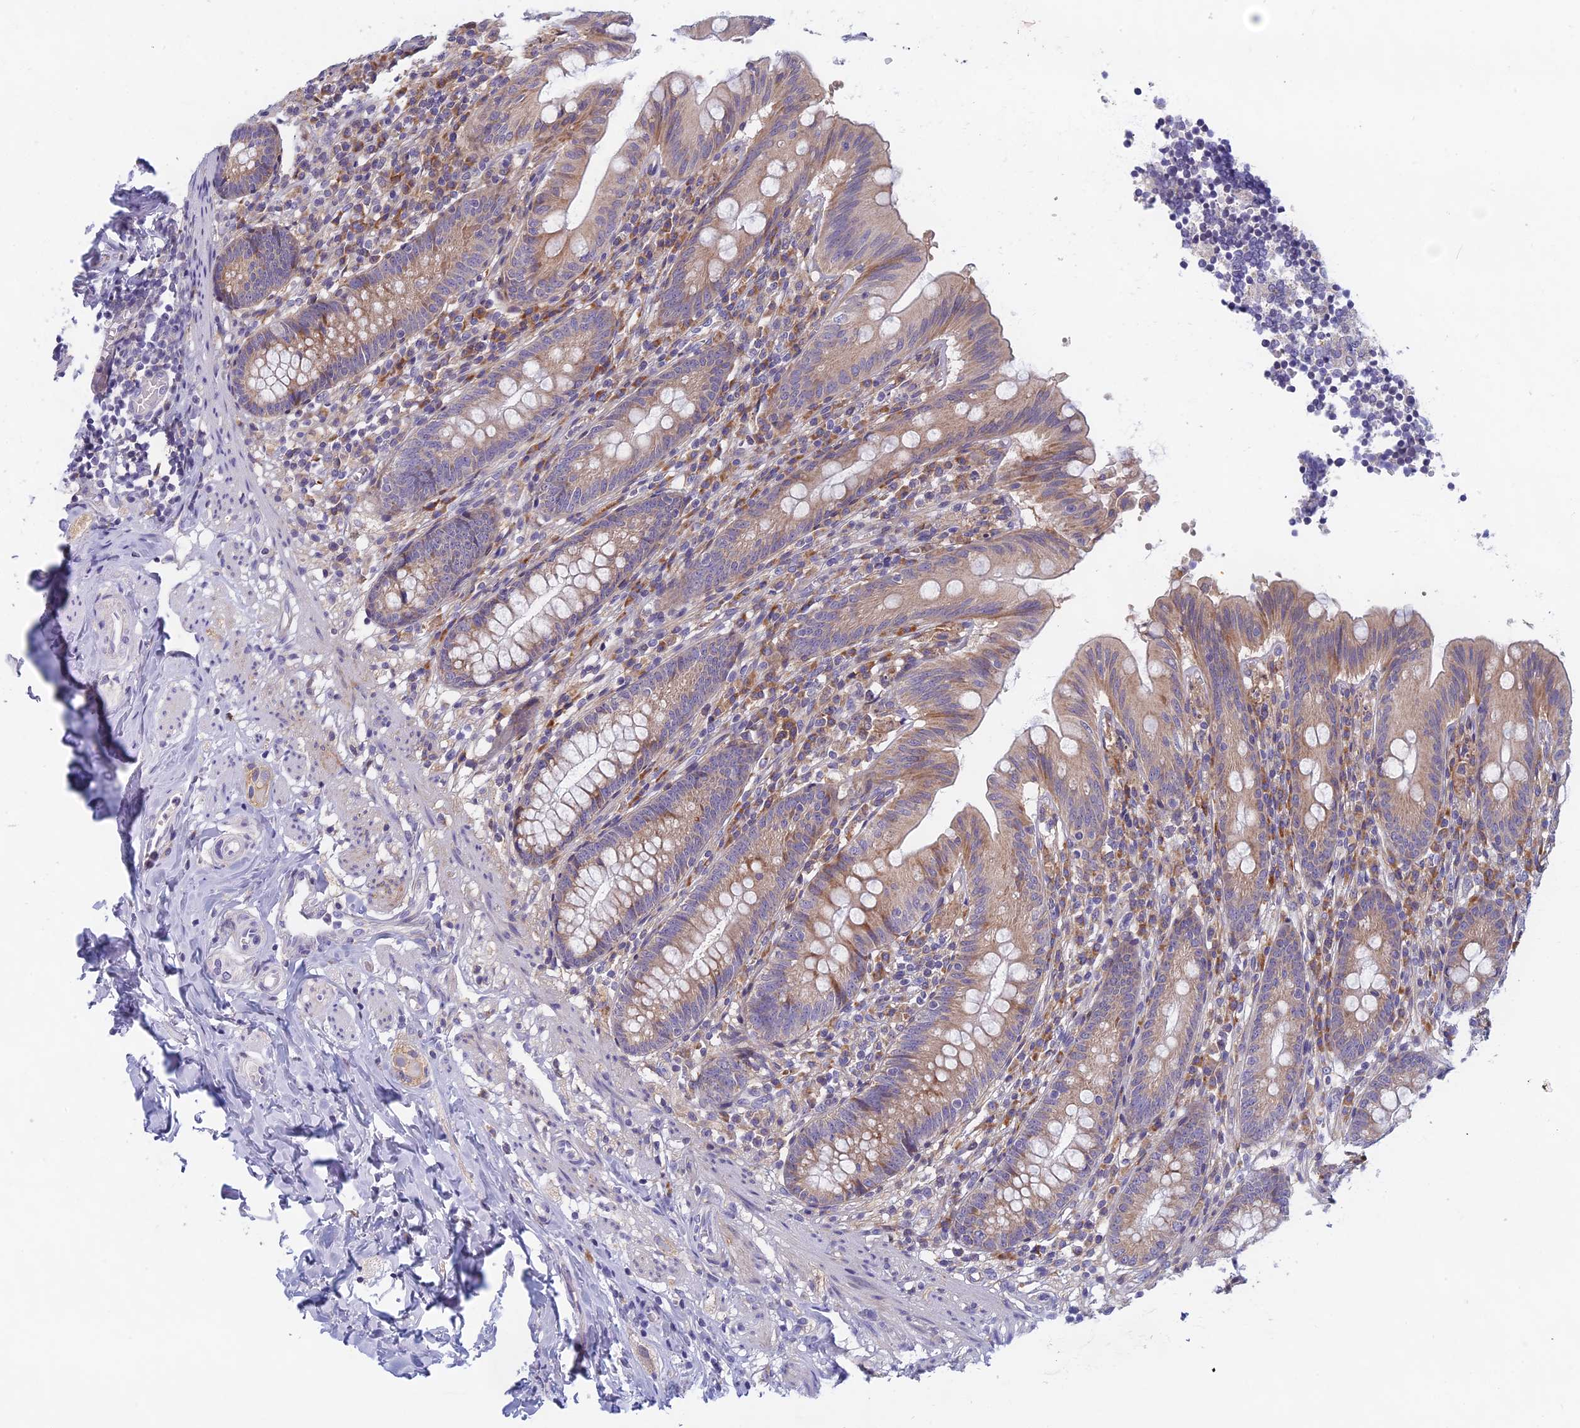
{"staining": {"intensity": "moderate", "quantity": "25%-75%", "location": "cytoplasmic/membranous"}, "tissue": "appendix", "cell_type": "Glandular cells", "image_type": "normal", "snomed": [{"axis": "morphology", "description": "Normal tissue, NOS"}, {"axis": "topography", "description": "Appendix"}], "caption": "Moderate cytoplasmic/membranous positivity is seen in about 25%-75% of glandular cells in benign appendix. Using DAB (3,3'-diaminobenzidine) (brown) and hematoxylin (blue) stains, captured at high magnification using brightfield microscopy.", "gene": "DDX51", "patient": {"sex": "male", "age": 55}}